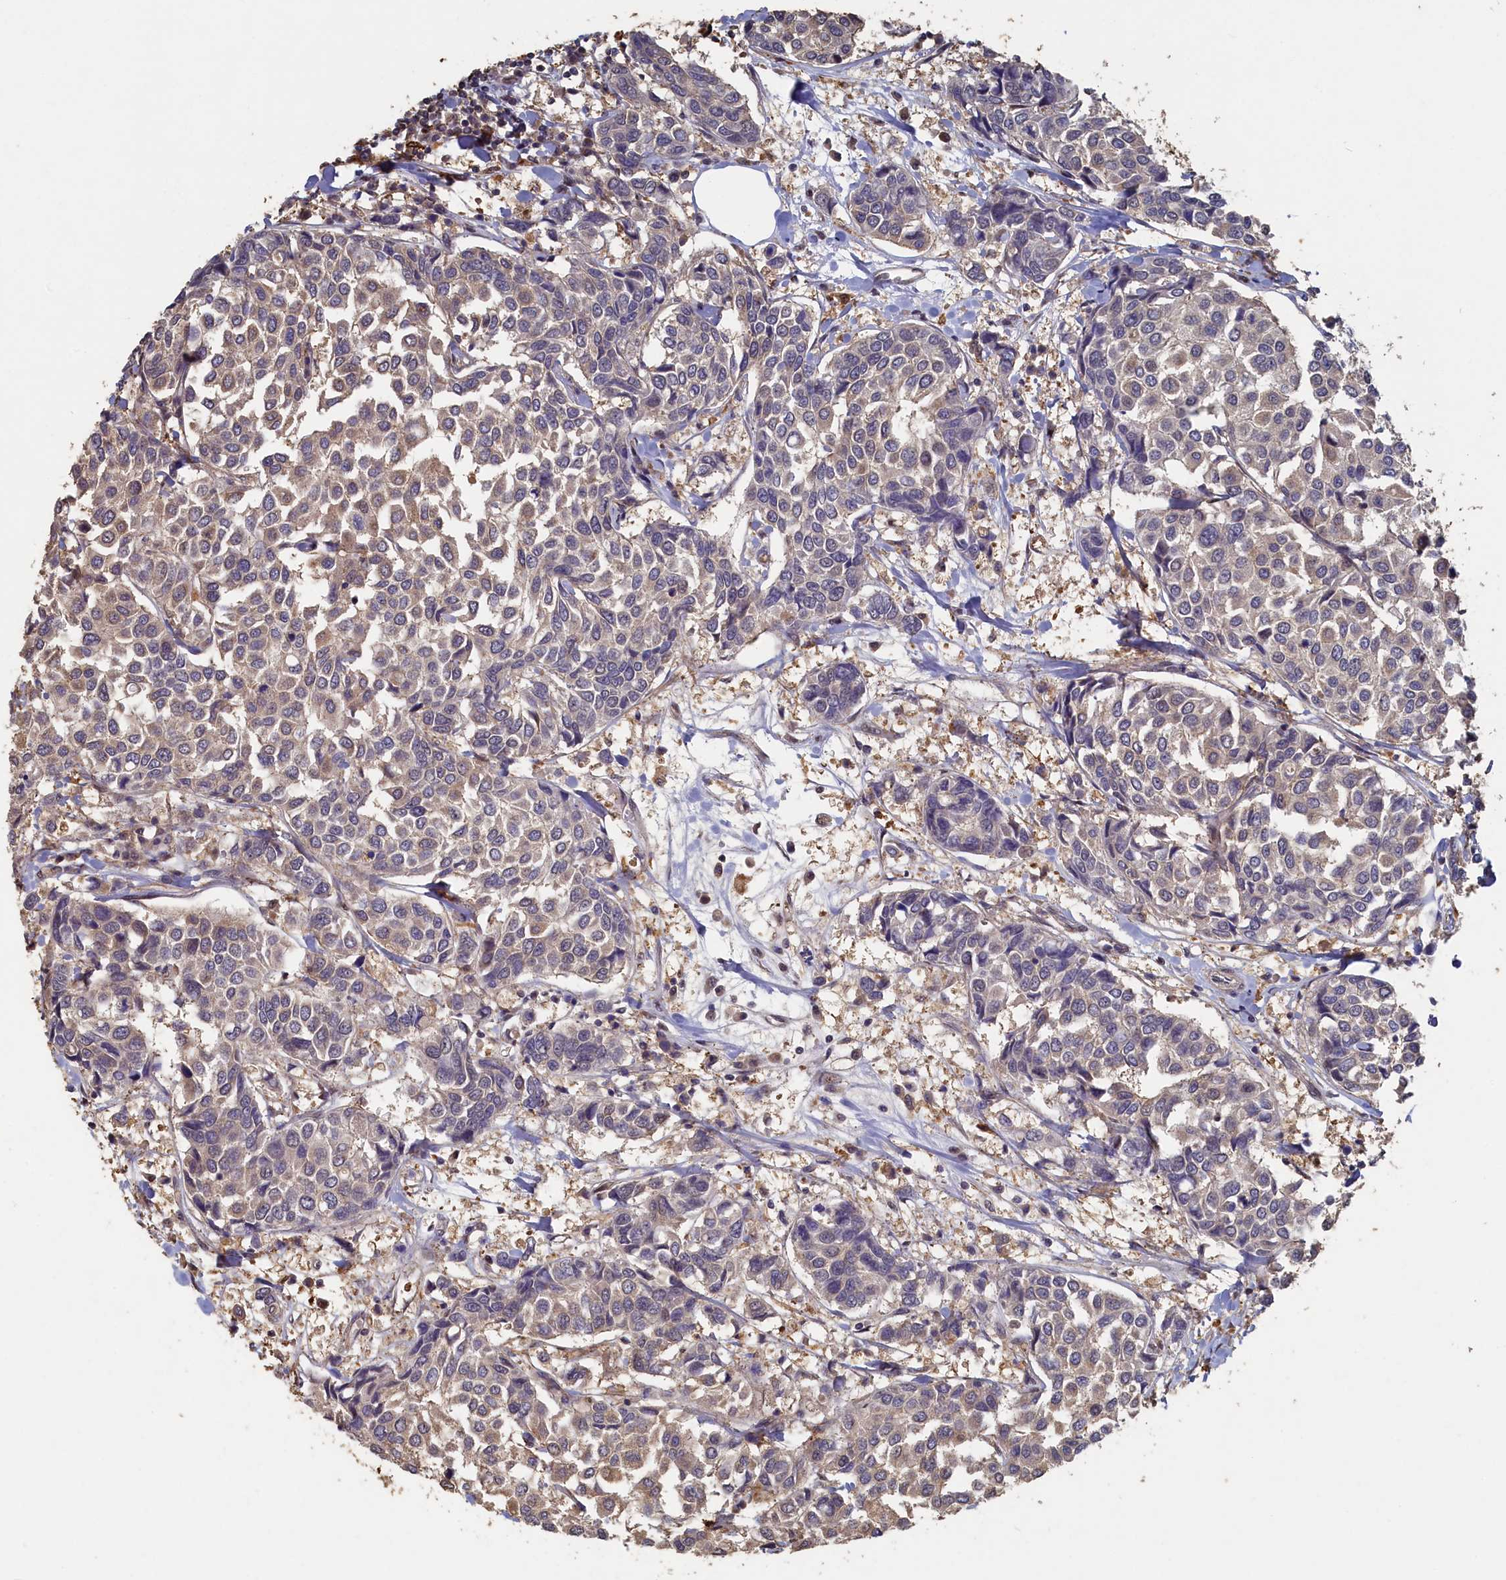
{"staining": {"intensity": "weak", "quantity": "25%-75%", "location": "cytoplasmic/membranous"}, "tissue": "breast cancer", "cell_type": "Tumor cells", "image_type": "cancer", "snomed": [{"axis": "morphology", "description": "Duct carcinoma"}, {"axis": "topography", "description": "Breast"}], "caption": "Protein staining displays weak cytoplasmic/membranous staining in approximately 25%-75% of tumor cells in breast cancer.", "gene": "UCHL3", "patient": {"sex": "female", "age": 55}}